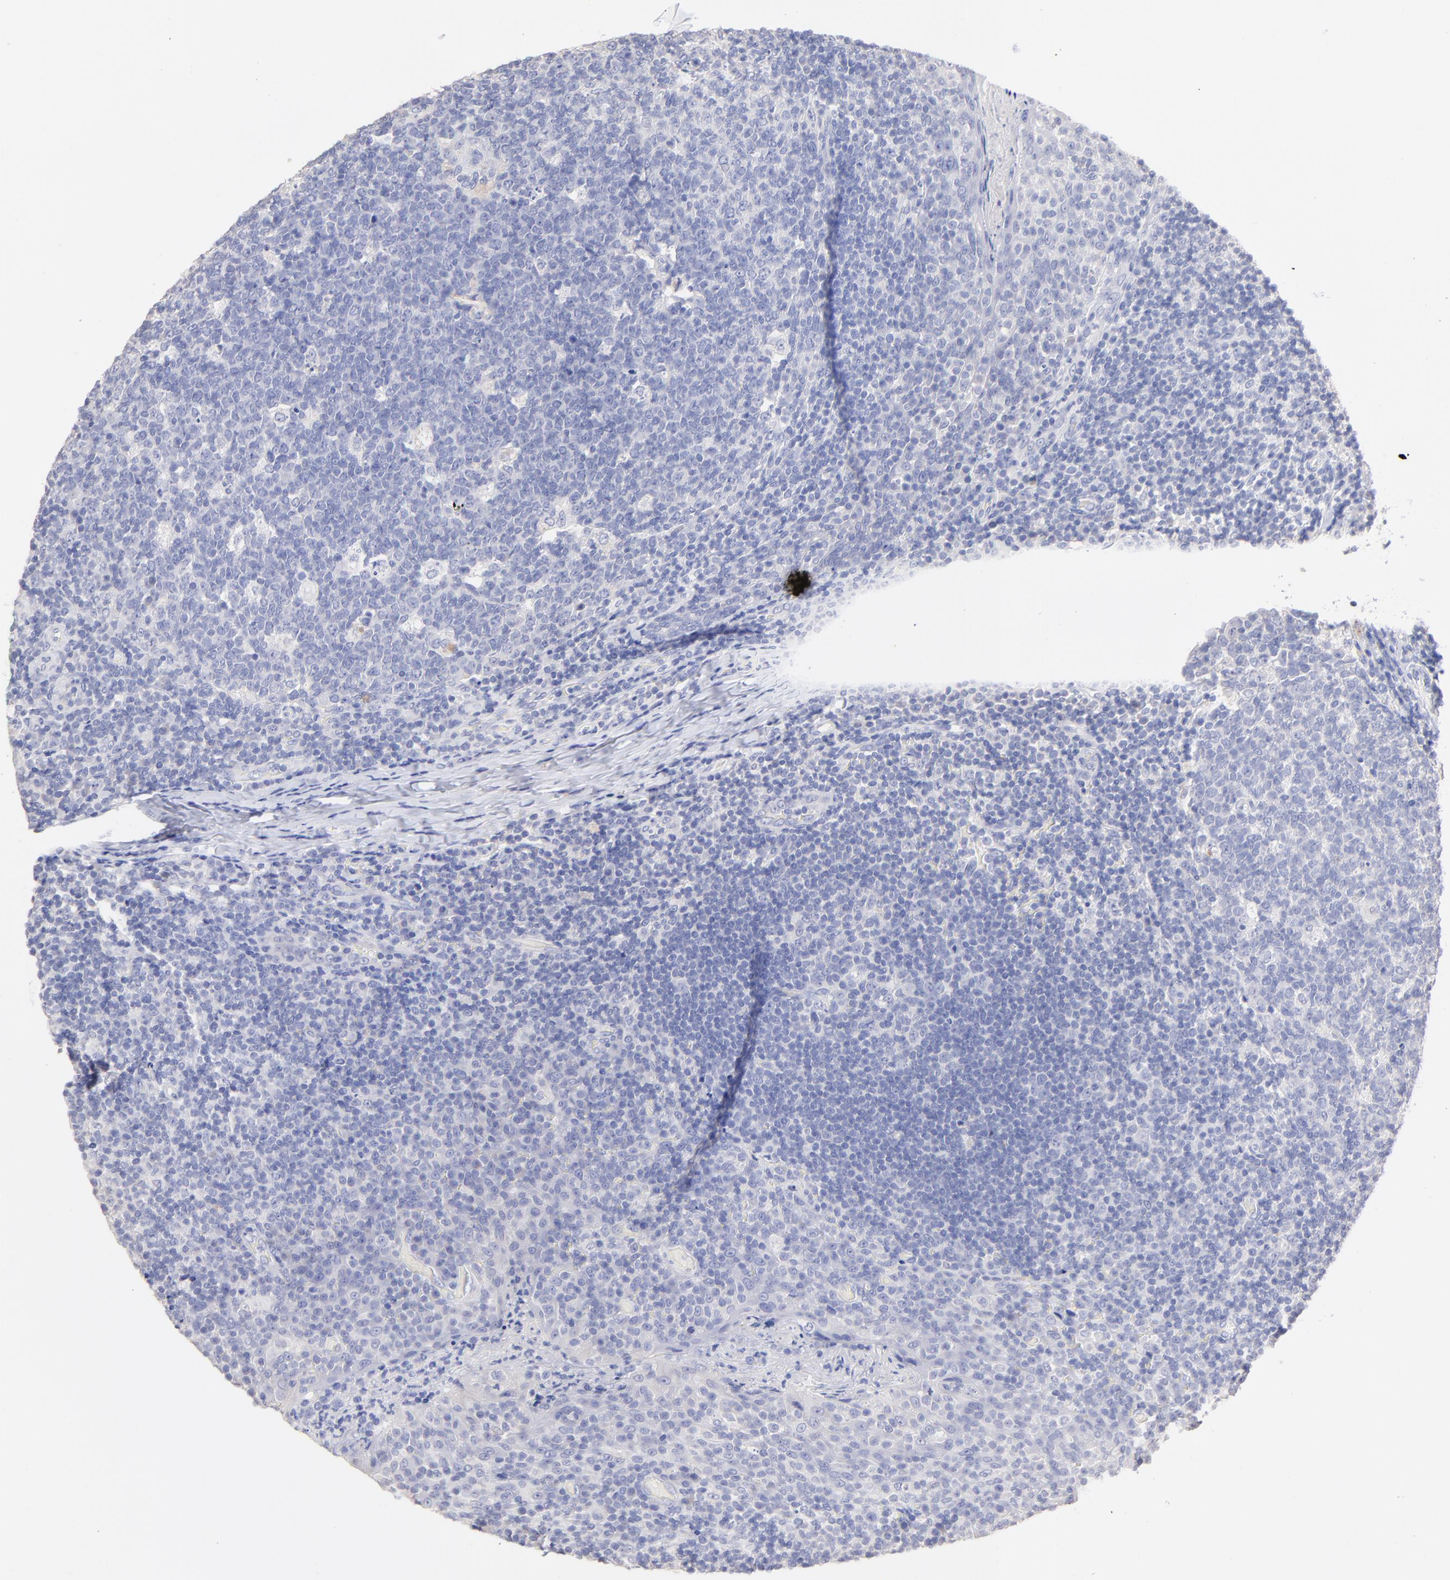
{"staining": {"intensity": "negative", "quantity": "none", "location": "none"}, "tissue": "tonsil", "cell_type": "Germinal center cells", "image_type": "normal", "snomed": [{"axis": "morphology", "description": "Normal tissue, NOS"}, {"axis": "topography", "description": "Tonsil"}], "caption": "Immunohistochemistry (IHC) micrograph of unremarkable tonsil: tonsil stained with DAB demonstrates no significant protein staining in germinal center cells. (DAB (3,3'-diaminobenzidine) immunohistochemistry, high magnification).", "gene": "CFAP57", "patient": {"sex": "male", "age": 17}}